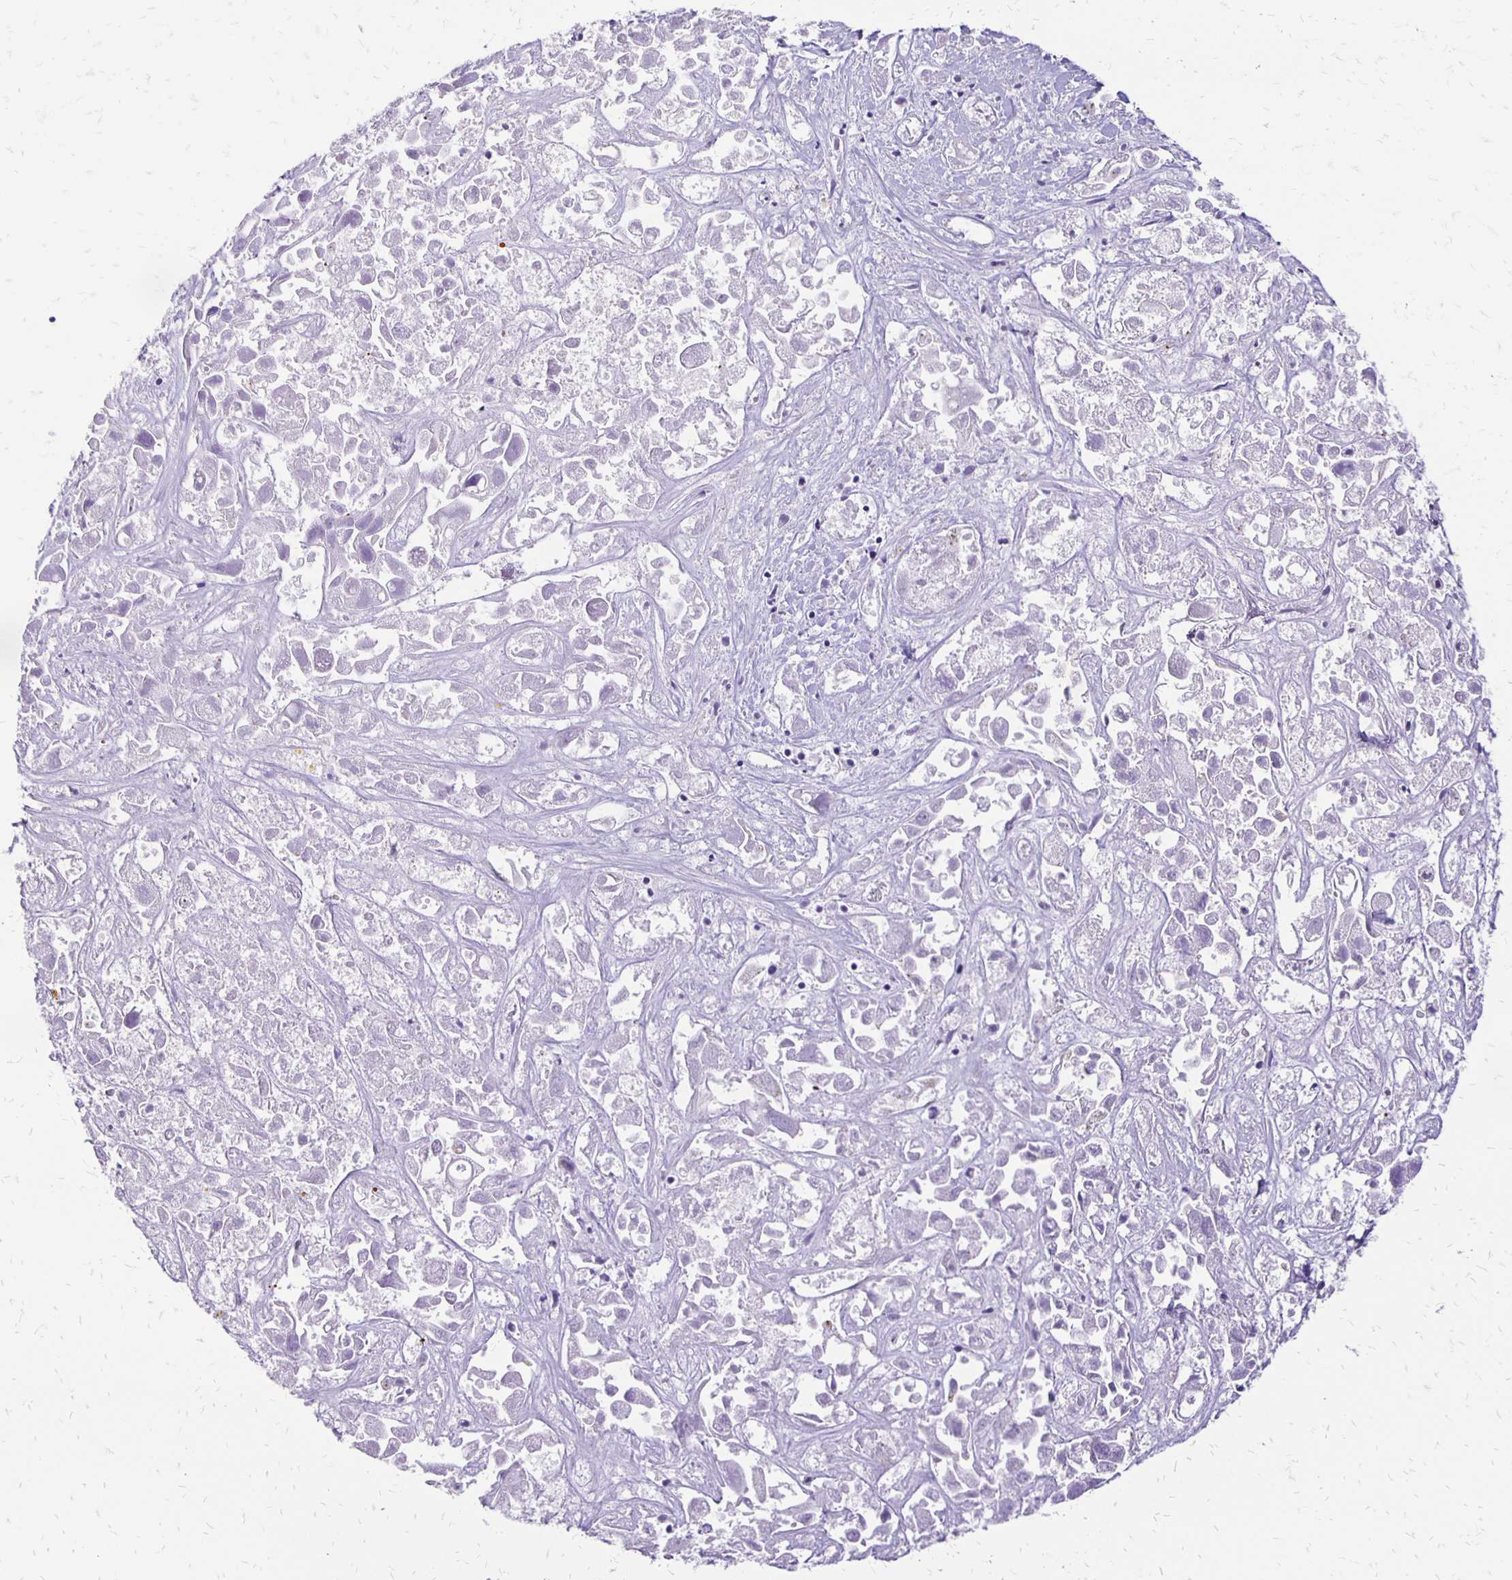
{"staining": {"intensity": "negative", "quantity": "none", "location": "none"}, "tissue": "liver cancer", "cell_type": "Tumor cells", "image_type": "cancer", "snomed": [{"axis": "morphology", "description": "Cholangiocarcinoma"}, {"axis": "topography", "description": "Liver"}], "caption": "A high-resolution image shows immunohistochemistry (IHC) staining of liver cholangiocarcinoma, which exhibits no significant expression in tumor cells.", "gene": "ANKRD45", "patient": {"sex": "male", "age": 81}}